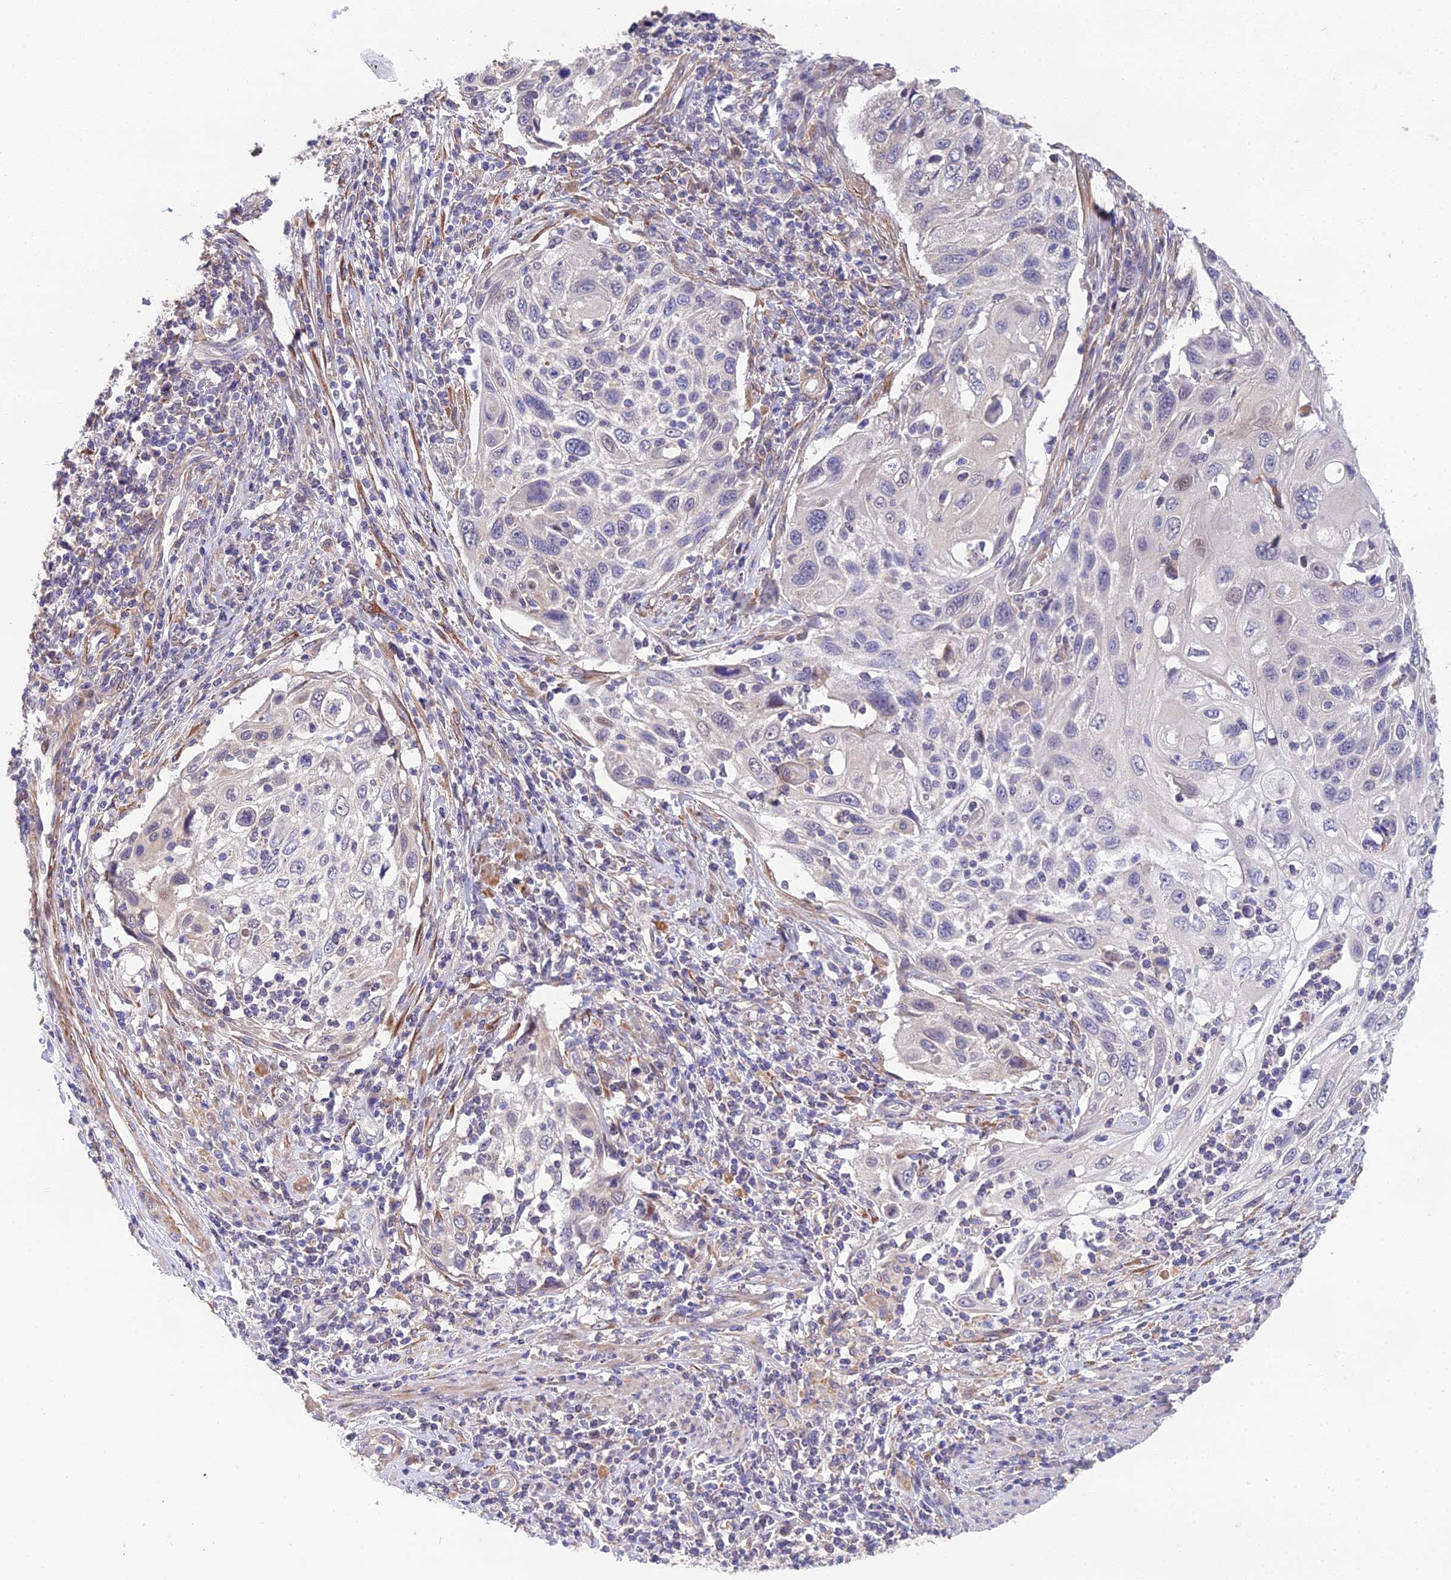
{"staining": {"intensity": "negative", "quantity": "none", "location": "none"}, "tissue": "cervical cancer", "cell_type": "Tumor cells", "image_type": "cancer", "snomed": [{"axis": "morphology", "description": "Squamous cell carcinoma, NOS"}, {"axis": "topography", "description": "Cervix"}], "caption": "The micrograph displays no significant expression in tumor cells of cervical cancer (squamous cell carcinoma).", "gene": "PUS10", "patient": {"sex": "female", "age": 70}}